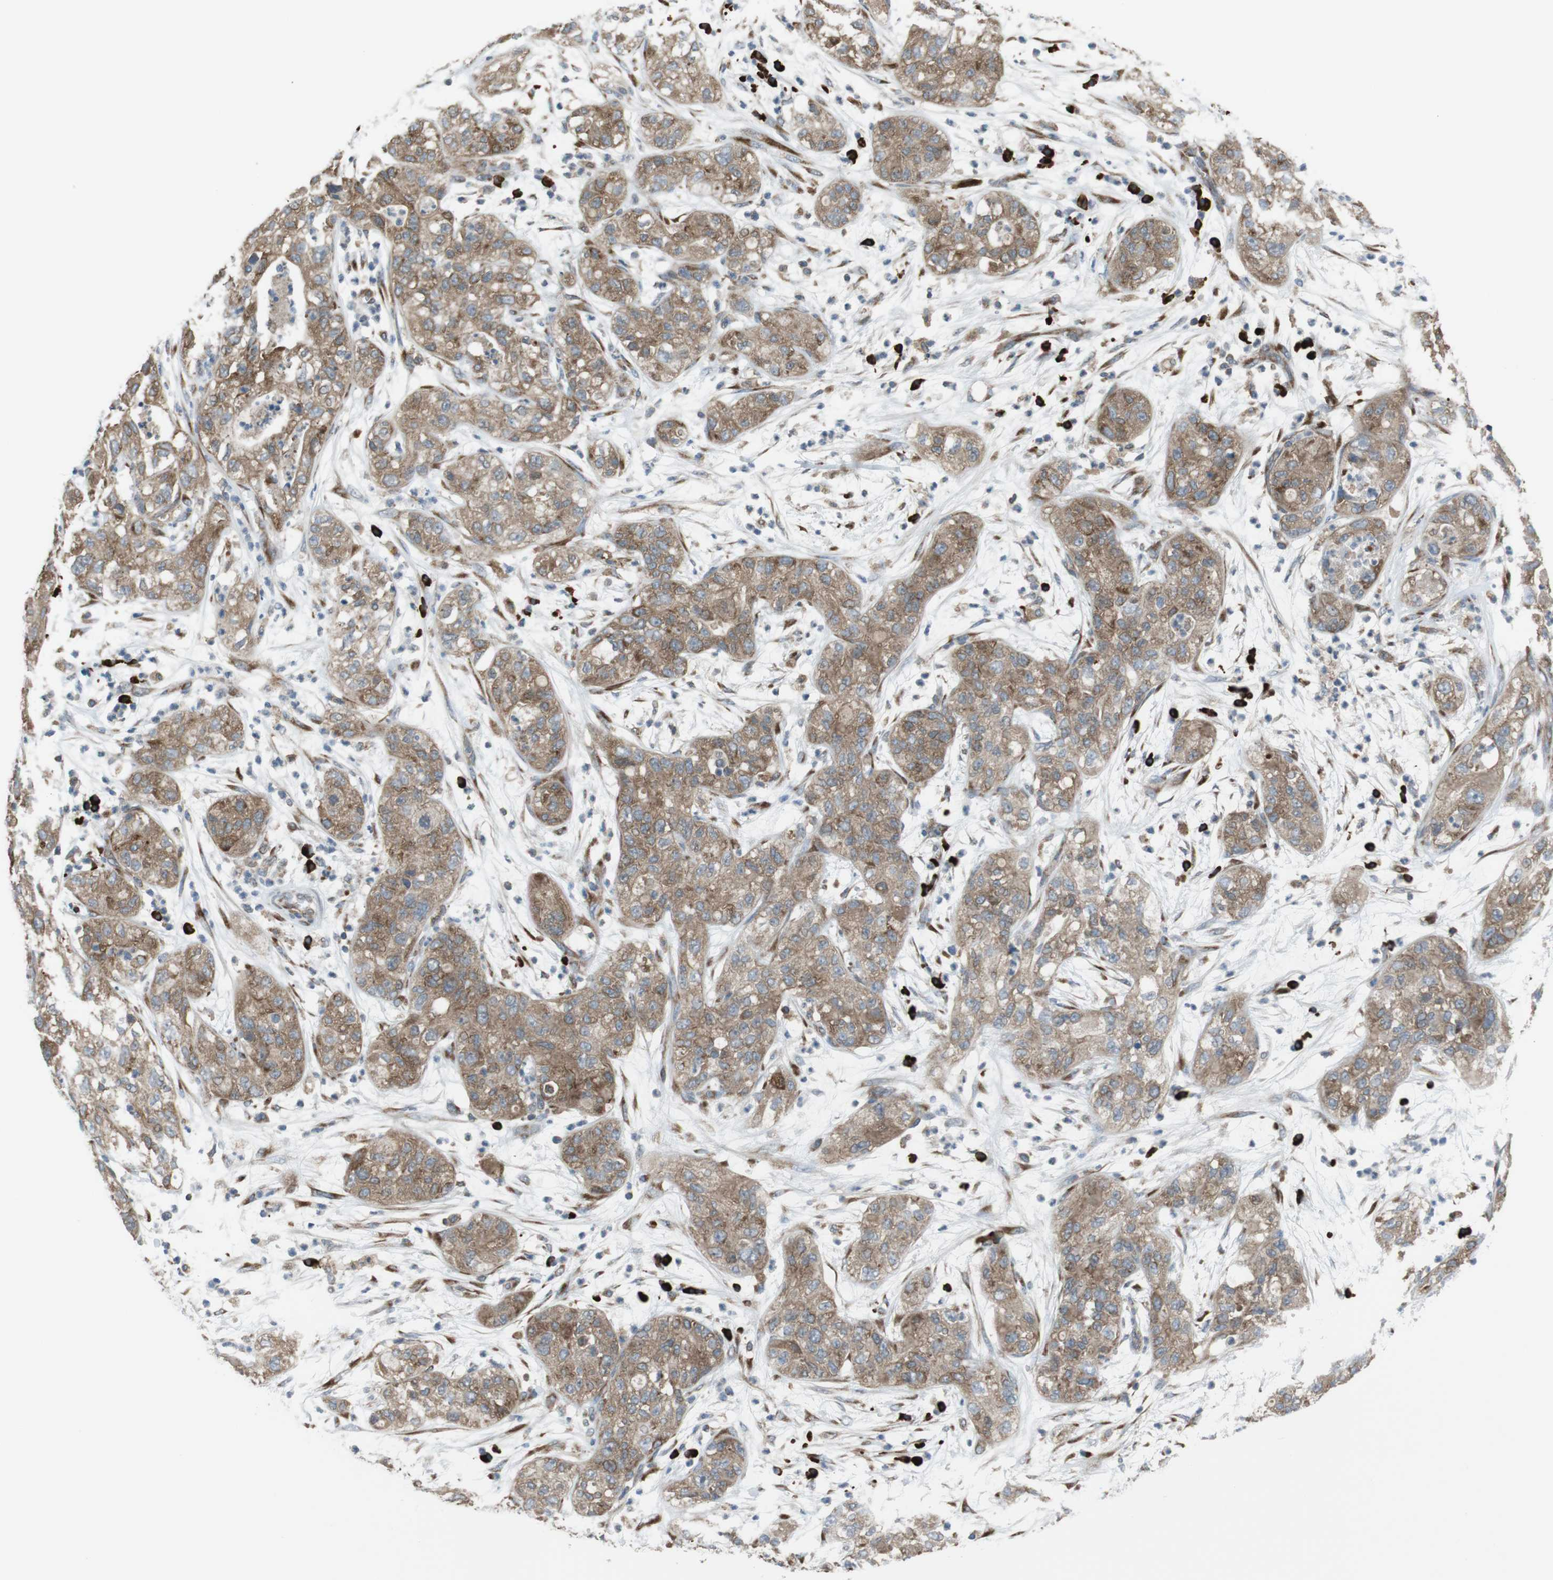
{"staining": {"intensity": "moderate", "quantity": ">75%", "location": "cytoplasmic/membranous"}, "tissue": "pancreatic cancer", "cell_type": "Tumor cells", "image_type": "cancer", "snomed": [{"axis": "morphology", "description": "Adenocarcinoma, NOS"}, {"axis": "topography", "description": "Pancreas"}], "caption": "A brown stain highlights moderate cytoplasmic/membranous positivity of a protein in human pancreatic cancer tumor cells.", "gene": "SSR3", "patient": {"sex": "female", "age": 78}}